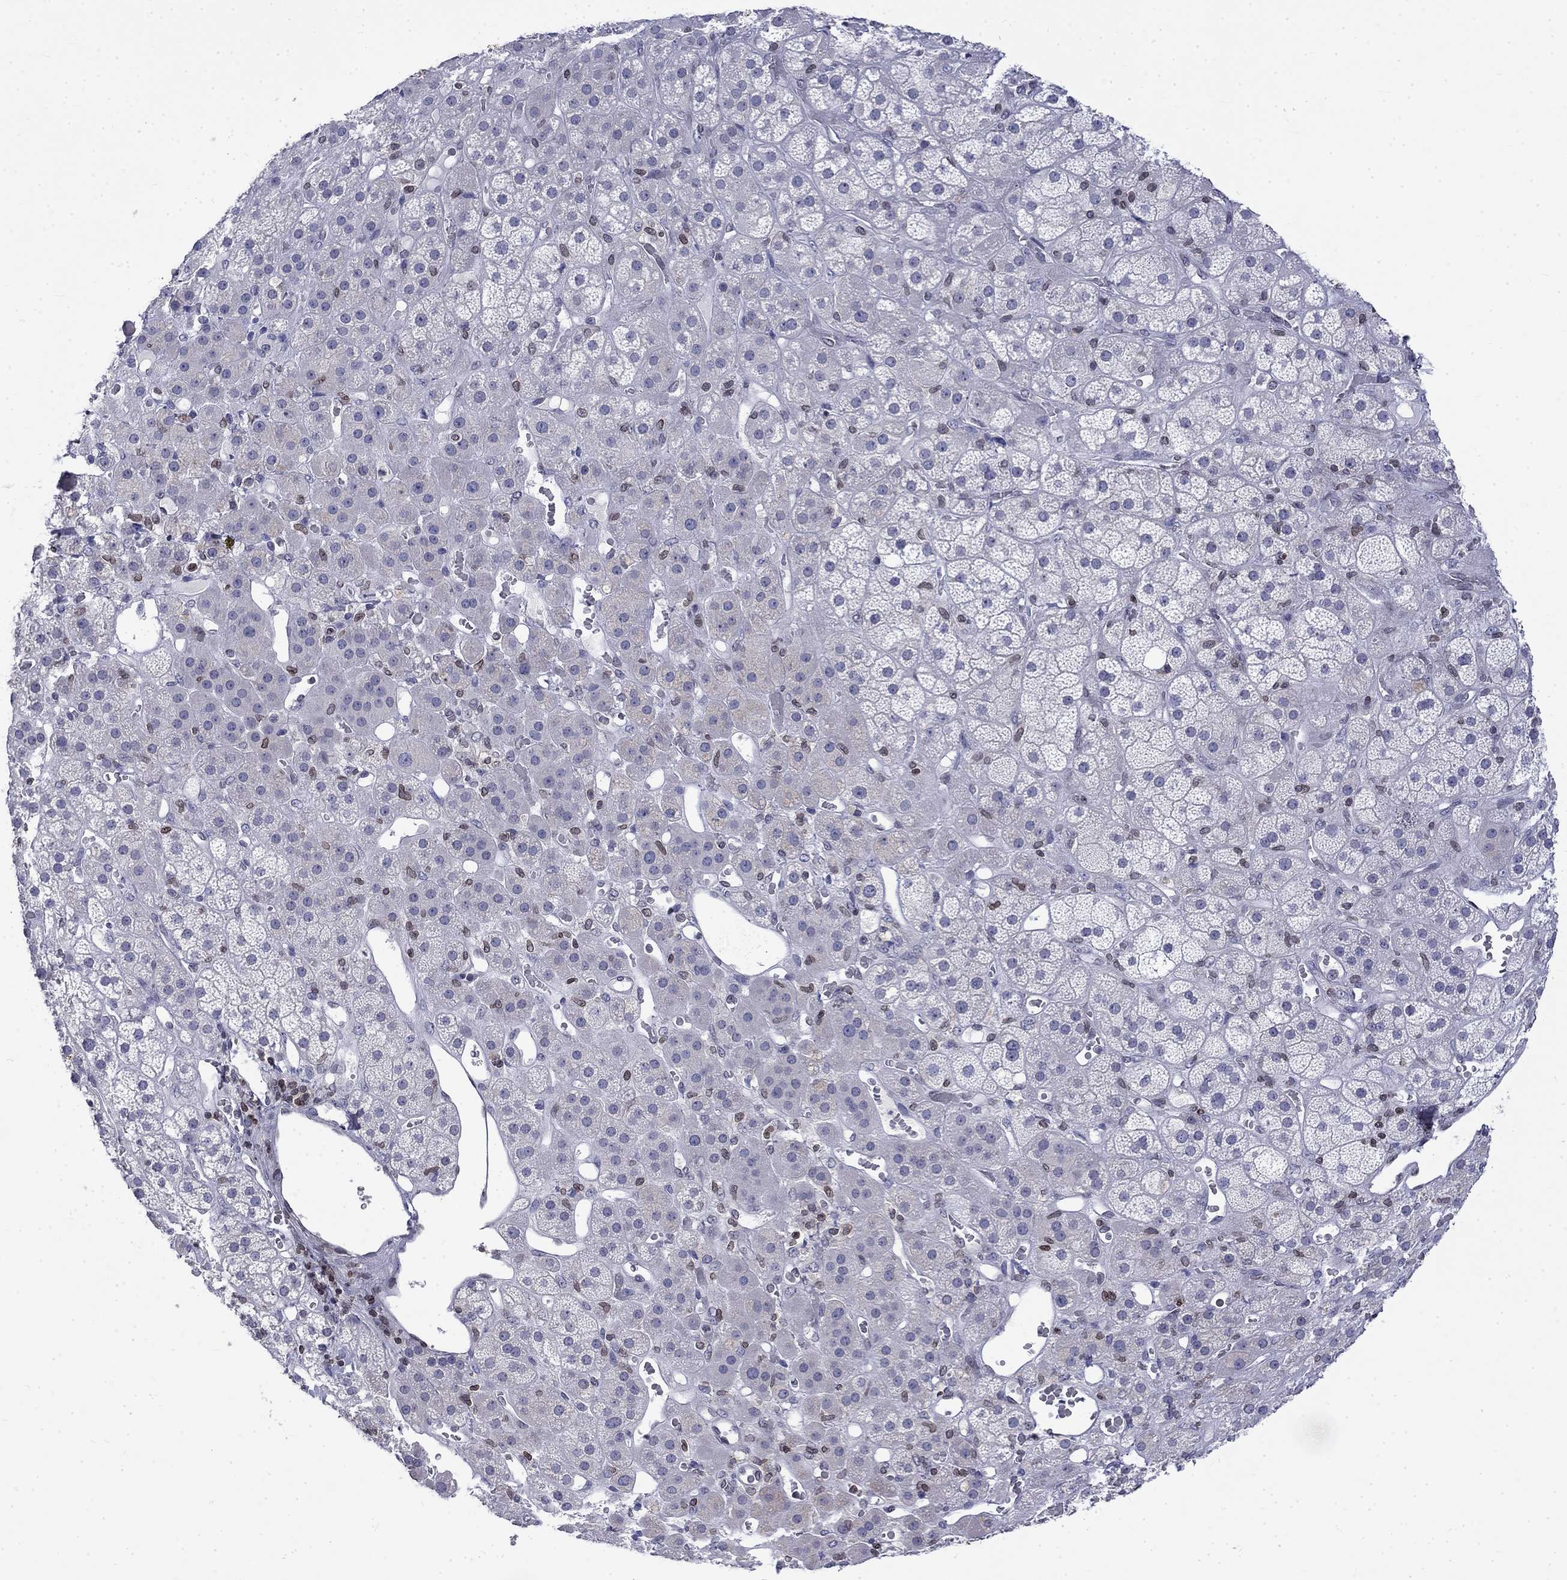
{"staining": {"intensity": "negative", "quantity": "none", "location": "none"}, "tissue": "adrenal gland", "cell_type": "Glandular cells", "image_type": "normal", "snomed": [{"axis": "morphology", "description": "Normal tissue, NOS"}, {"axis": "topography", "description": "Adrenal gland"}], "caption": "DAB (3,3'-diaminobenzidine) immunohistochemical staining of unremarkable human adrenal gland demonstrates no significant staining in glandular cells. (Stains: DAB (3,3'-diaminobenzidine) immunohistochemistry with hematoxylin counter stain, Microscopy: brightfield microscopy at high magnification).", "gene": "SLA", "patient": {"sex": "male", "age": 57}}